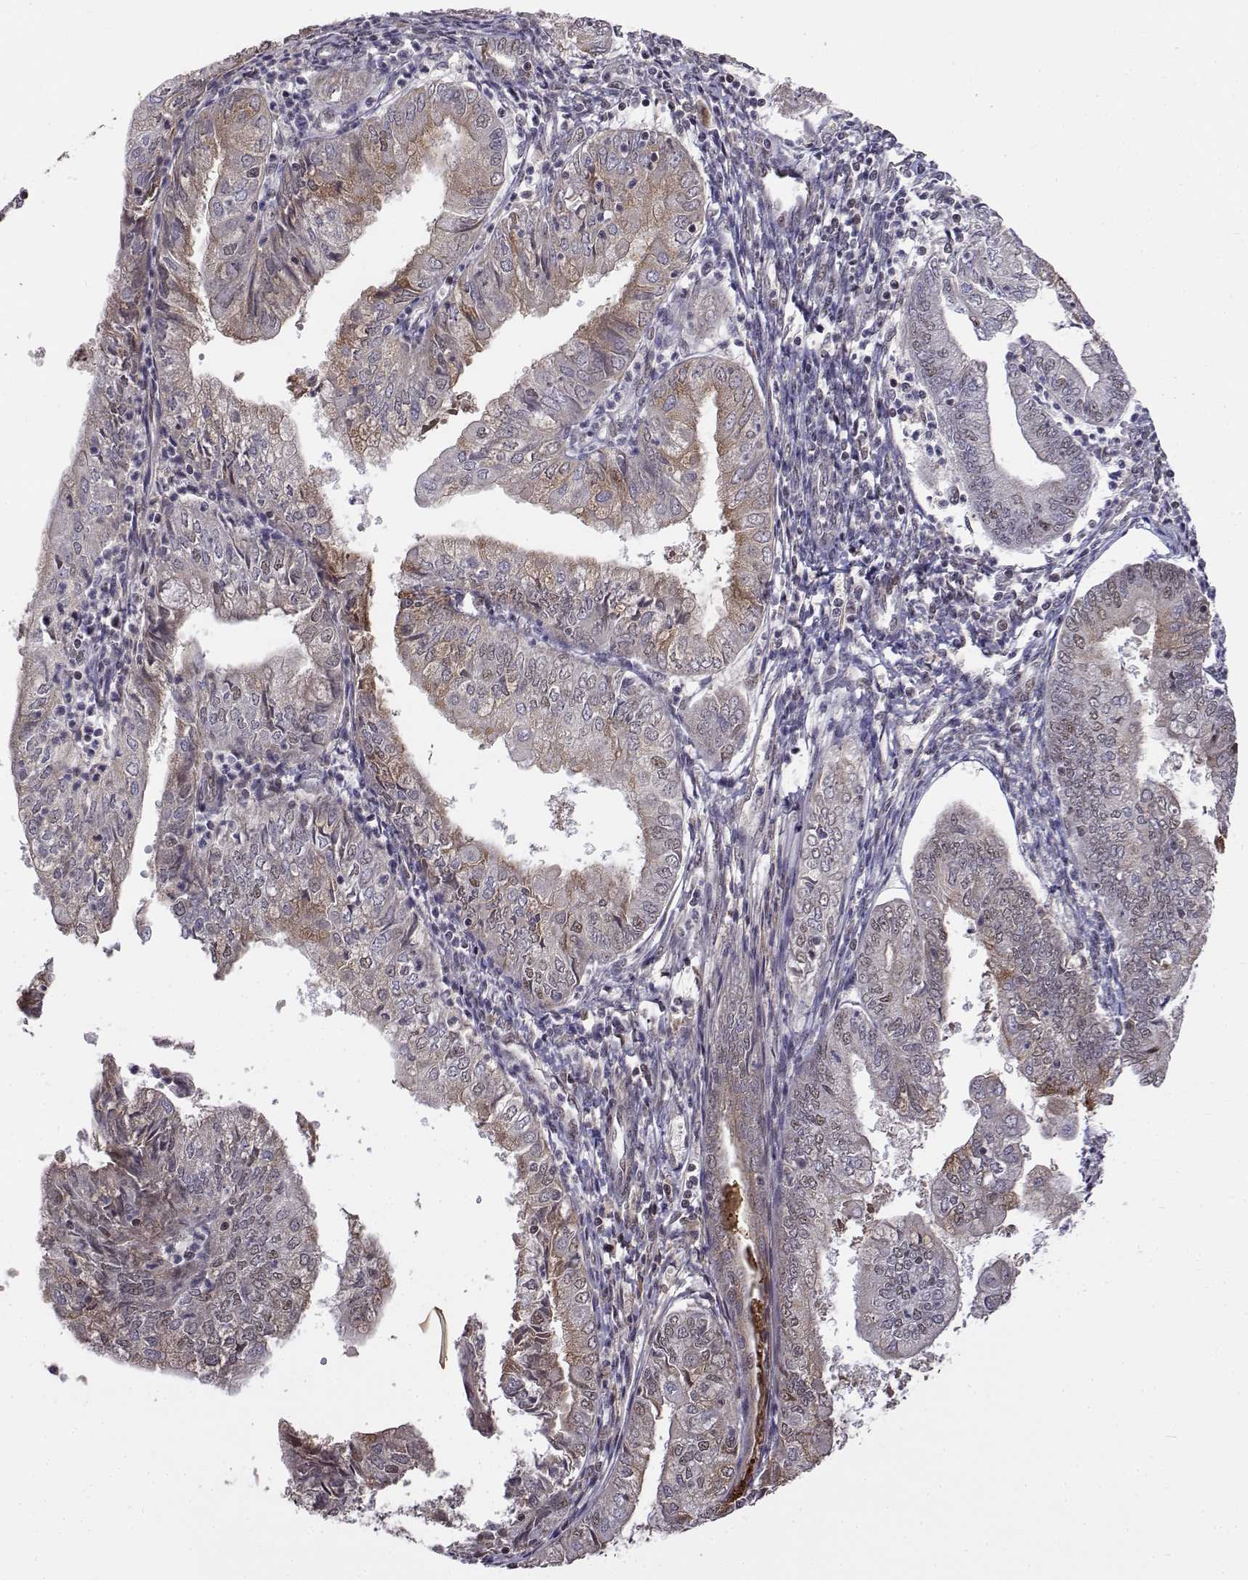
{"staining": {"intensity": "negative", "quantity": "none", "location": "none"}, "tissue": "endometrial cancer", "cell_type": "Tumor cells", "image_type": "cancer", "snomed": [{"axis": "morphology", "description": "Adenocarcinoma, NOS"}, {"axis": "topography", "description": "Endometrium"}], "caption": "DAB (3,3'-diaminobenzidine) immunohistochemical staining of adenocarcinoma (endometrial) reveals no significant expression in tumor cells. (DAB immunohistochemistry (IHC) visualized using brightfield microscopy, high magnification).", "gene": "ITGA7", "patient": {"sex": "female", "age": 55}}